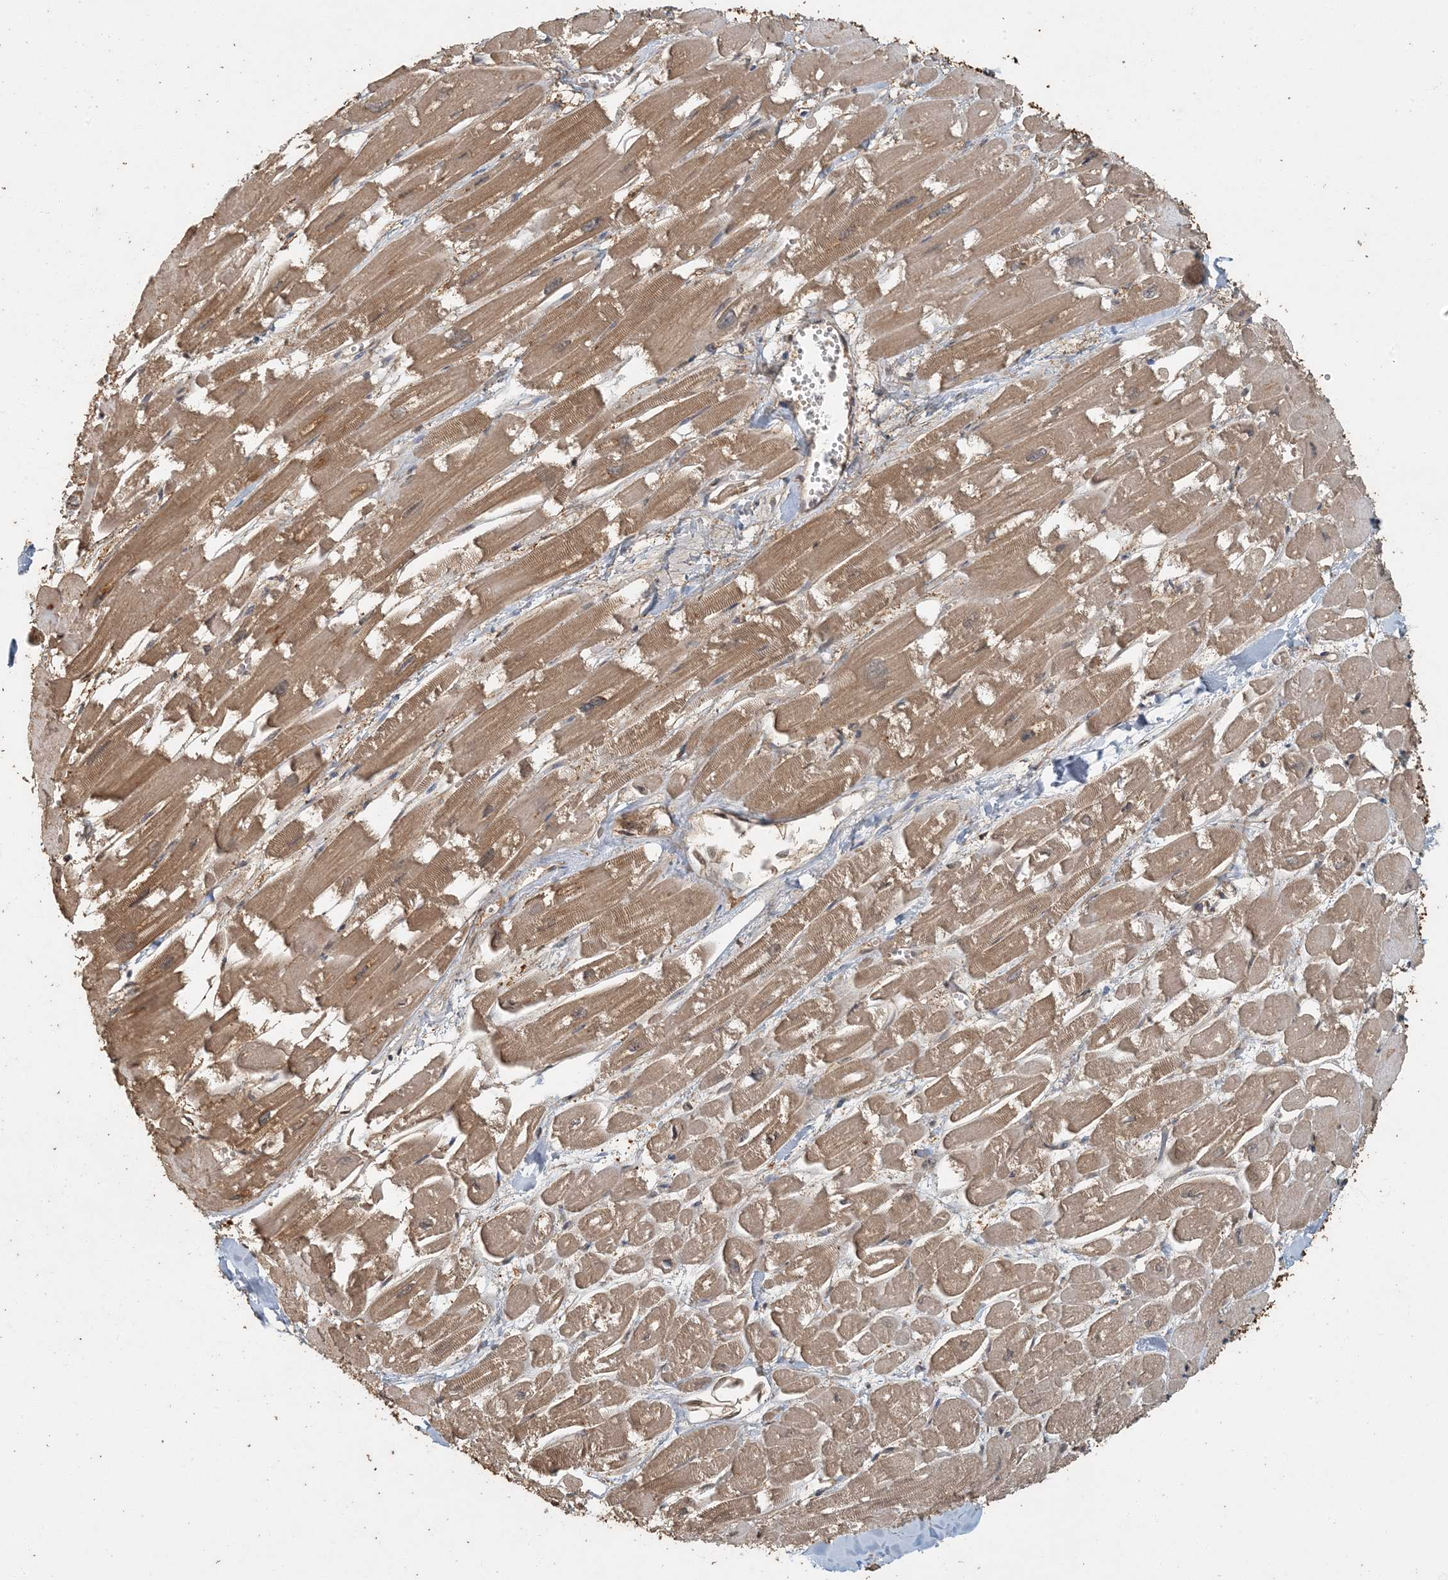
{"staining": {"intensity": "moderate", "quantity": ">75%", "location": "cytoplasmic/membranous"}, "tissue": "heart muscle", "cell_type": "Cardiomyocytes", "image_type": "normal", "snomed": [{"axis": "morphology", "description": "Normal tissue, NOS"}, {"axis": "topography", "description": "Heart"}], "caption": "Human heart muscle stained for a protein (brown) displays moderate cytoplasmic/membranous positive expression in about >75% of cardiomyocytes.", "gene": "AK9", "patient": {"sex": "male", "age": 54}}